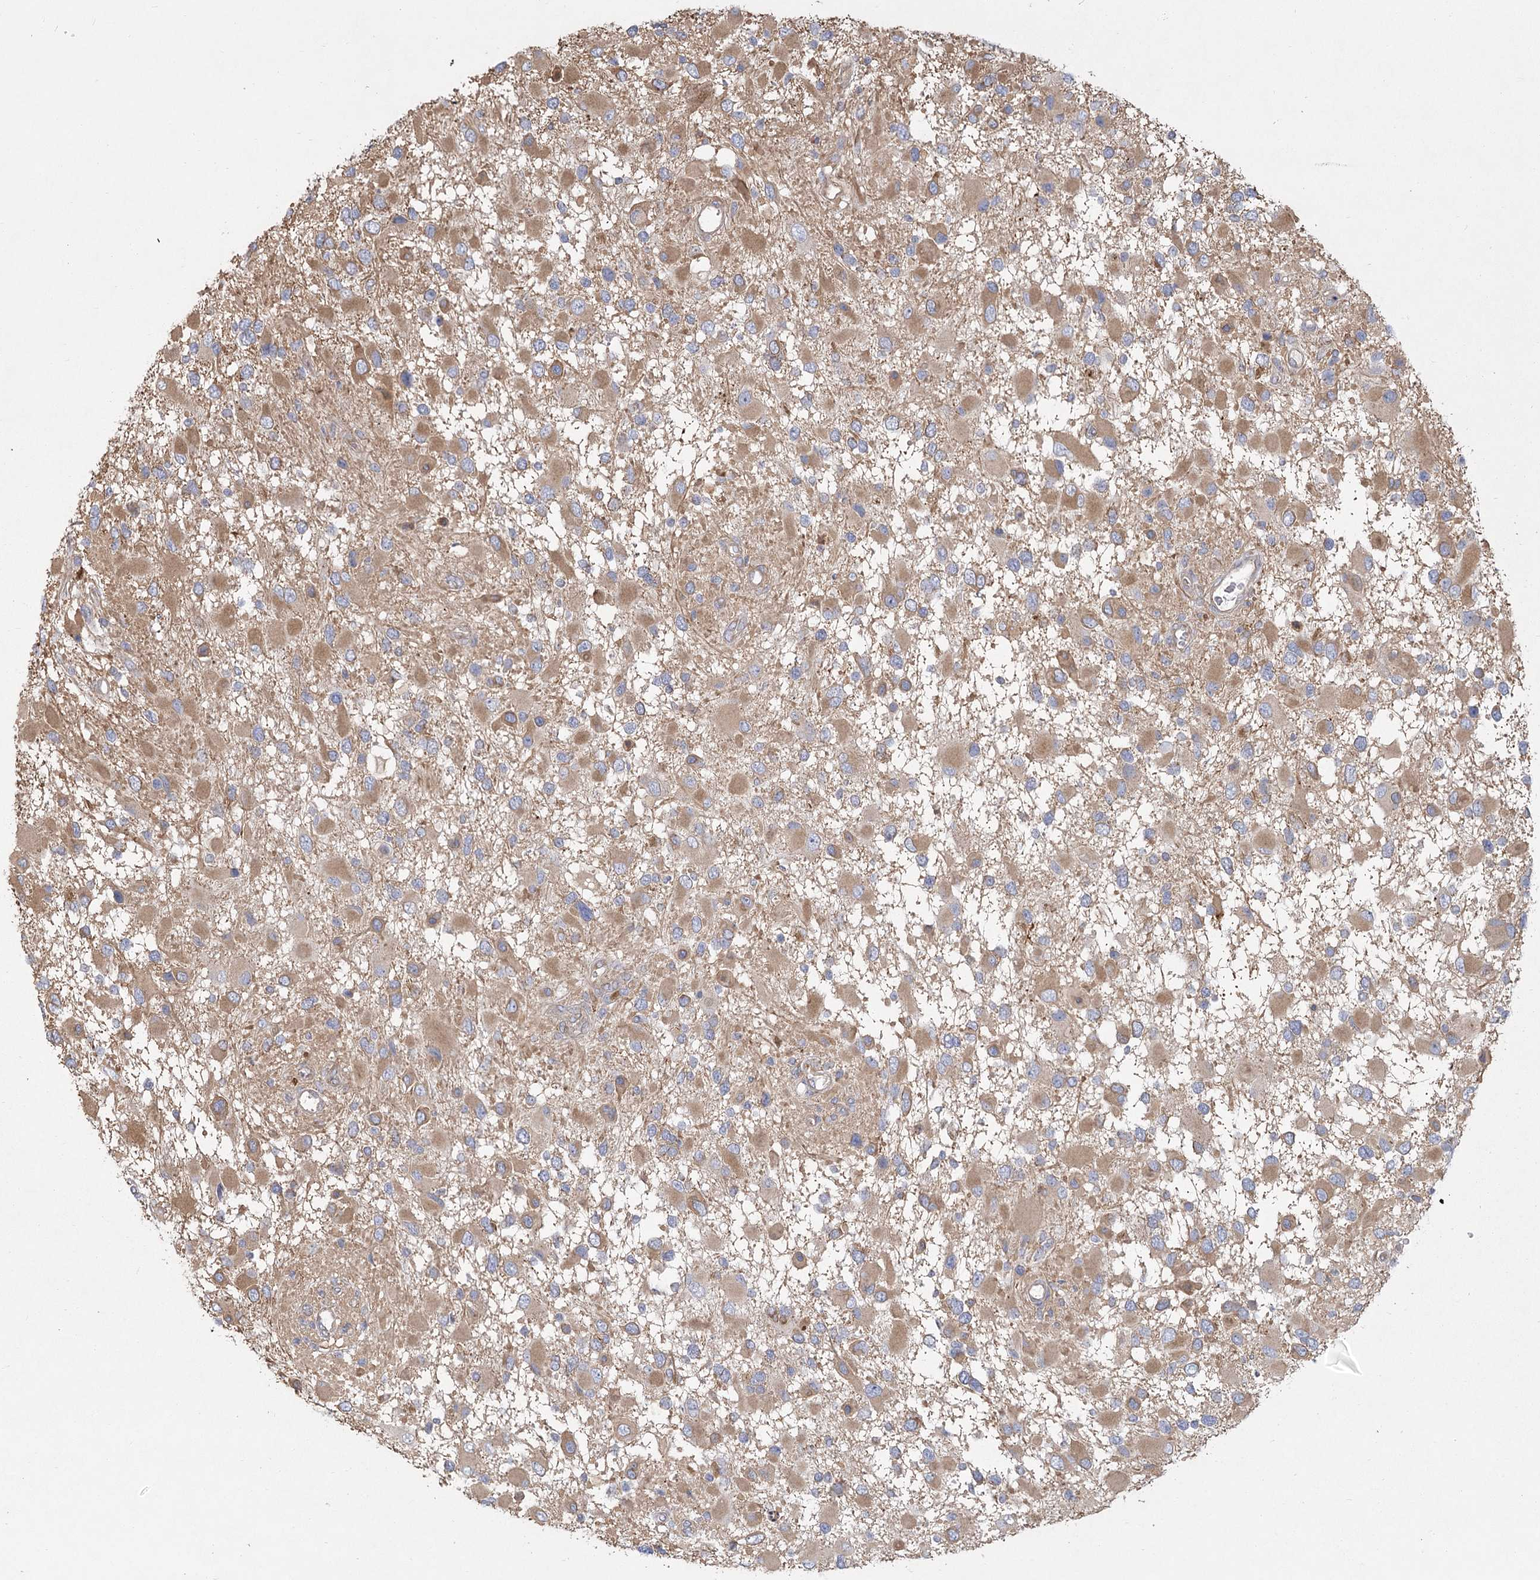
{"staining": {"intensity": "moderate", "quantity": ">75%", "location": "cytoplasmic/membranous"}, "tissue": "glioma", "cell_type": "Tumor cells", "image_type": "cancer", "snomed": [{"axis": "morphology", "description": "Glioma, malignant, High grade"}, {"axis": "topography", "description": "Brain"}], "caption": "Glioma stained with IHC reveals moderate cytoplasmic/membranous staining in about >75% of tumor cells.", "gene": "CNTLN", "patient": {"sex": "male", "age": 53}}